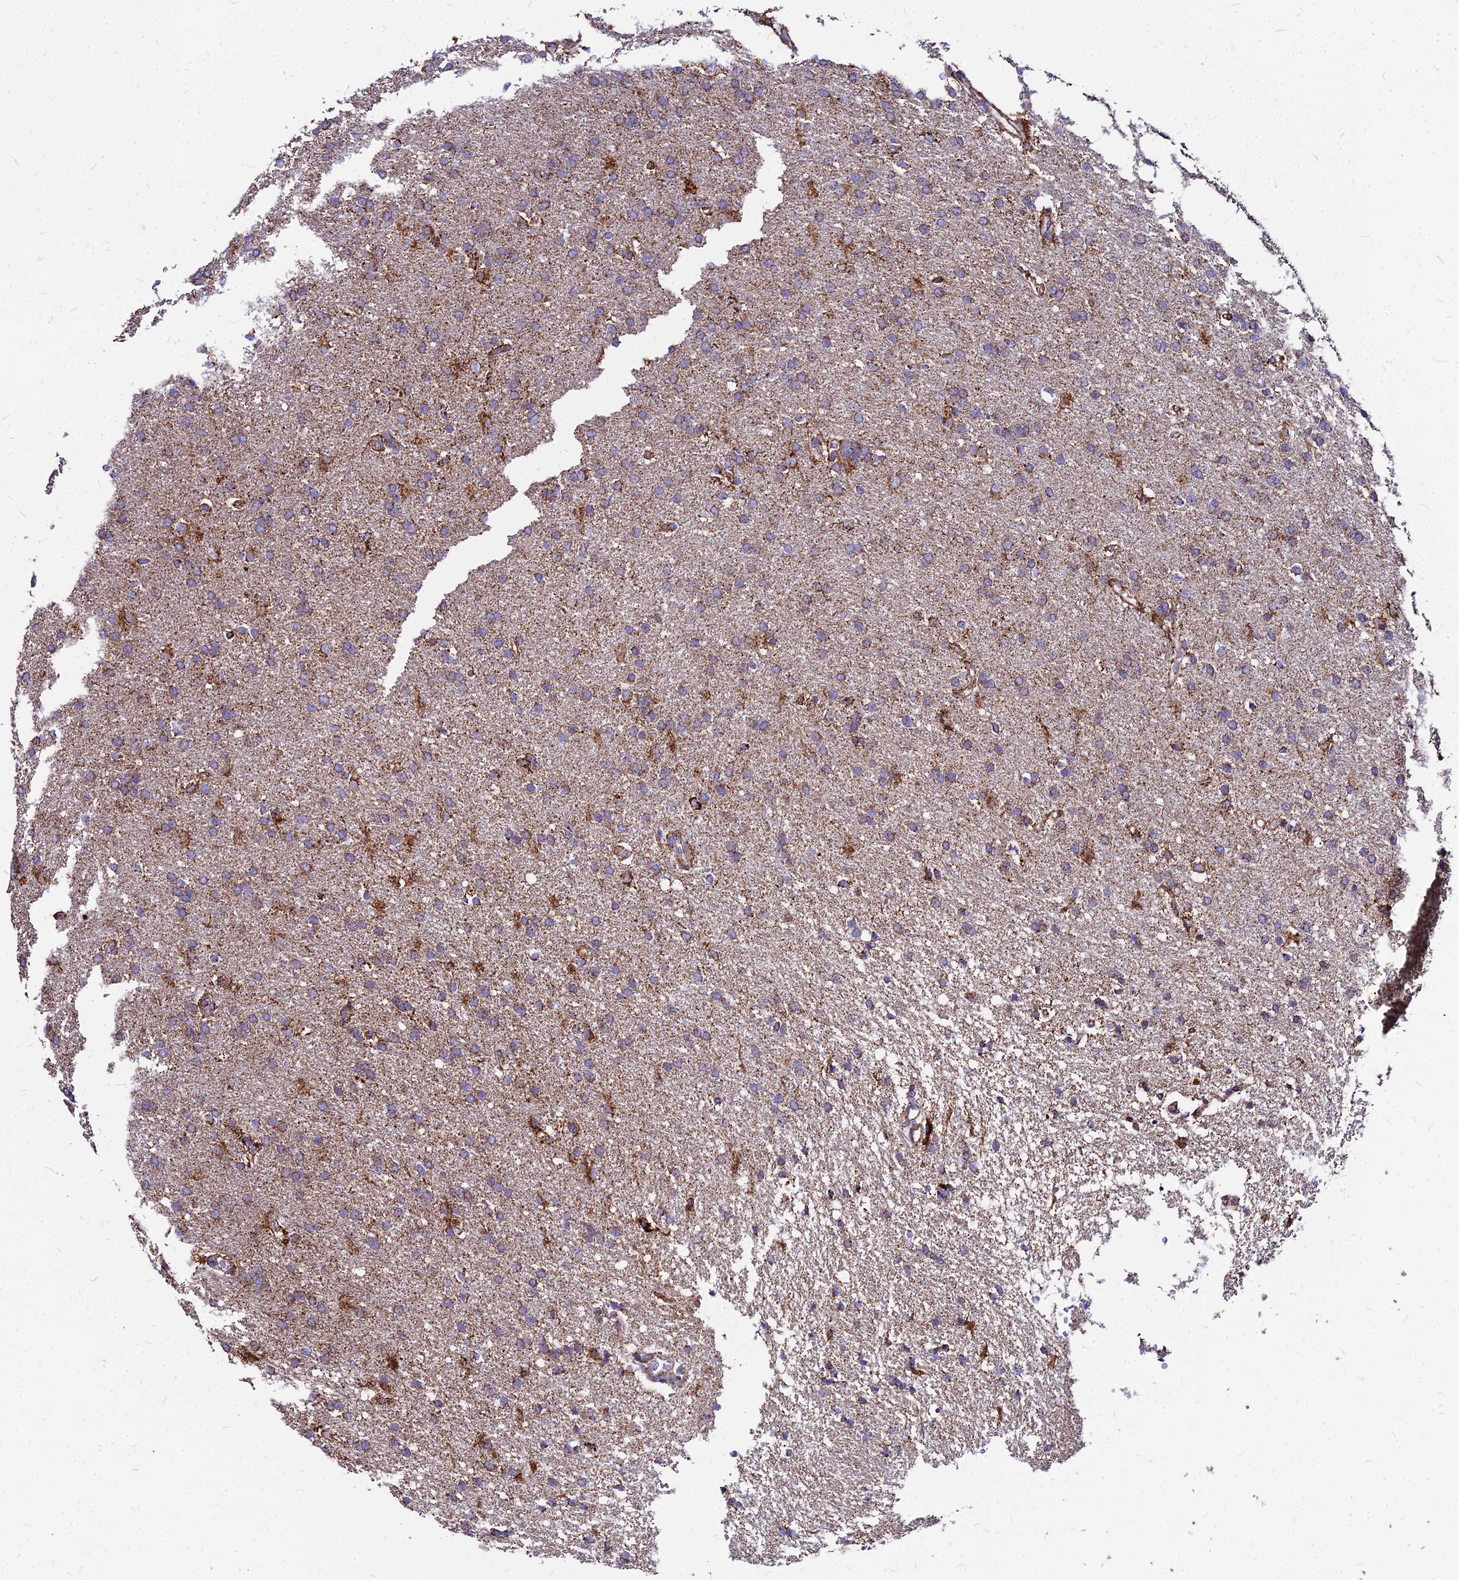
{"staining": {"intensity": "moderate", "quantity": ">75%", "location": "cytoplasmic/membranous"}, "tissue": "glioma", "cell_type": "Tumor cells", "image_type": "cancer", "snomed": [{"axis": "morphology", "description": "Glioma, malignant, High grade"}, {"axis": "topography", "description": "Brain"}], "caption": "Immunohistochemistry photomicrograph of glioma stained for a protein (brown), which shows medium levels of moderate cytoplasmic/membranous positivity in about >75% of tumor cells.", "gene": "DLD", "patient": {"sex": "male", "age": 72}}